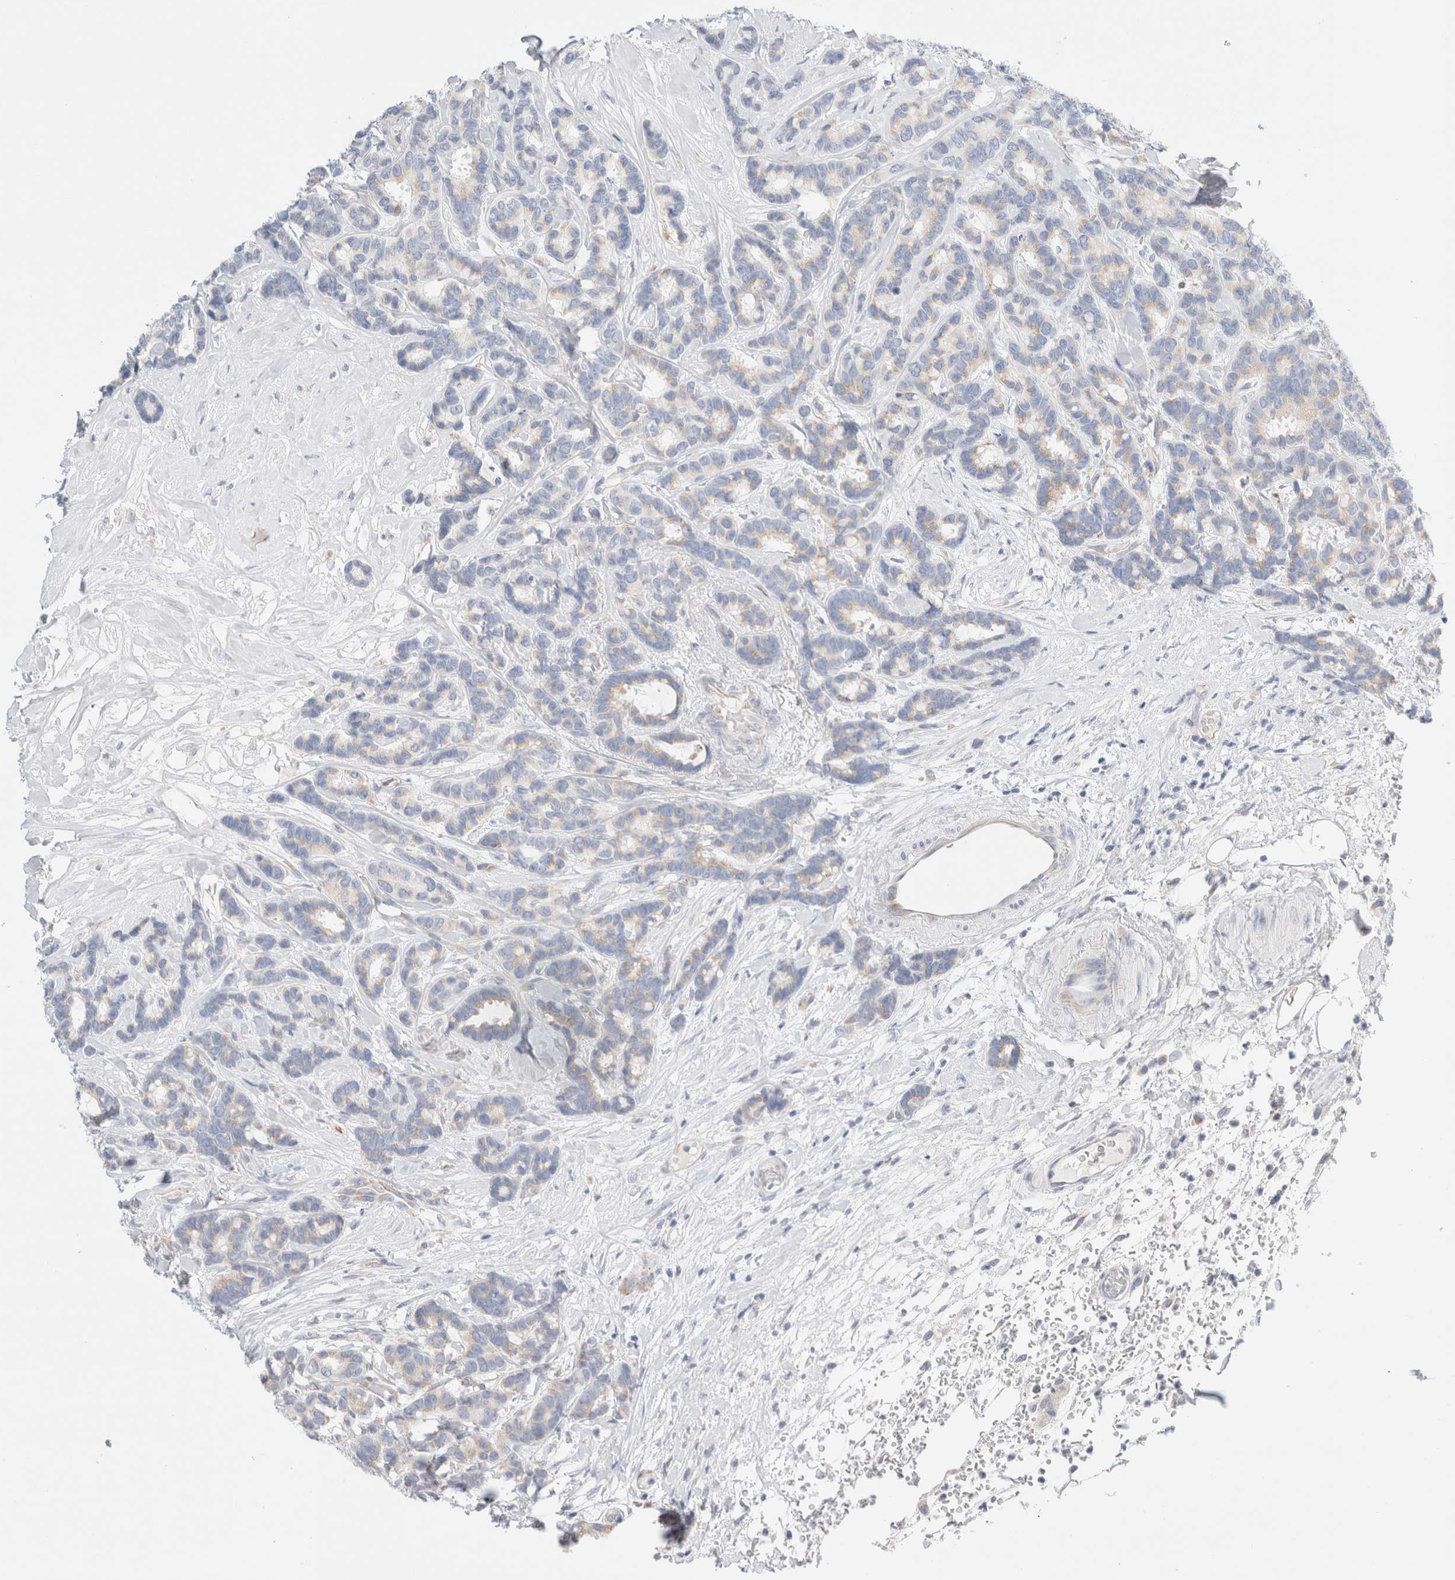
{"staining": {"intensity": "weak", "quantity": "<25%", "location": "cytoplasmic/membranous"}, "tissue": "breast cancer", "cell_type": "Tumor cells", "image_type": "cancer", "snomed": [{"axis": "morphology", "description": "Duct carcinoma"}, {"axis": "topography", "description": "Breast"}], "caption": "Immunohistochemistry (IHC) histopathology image of neoplastic tissue: human breast invasive ductal carcinoma stained with DAB (3,3'-diaminobenzidine) exhibits no significant protein positivity in tumor cells. (Immunohistochemistry, brightfield microscopy, high magnification).", "gene": "CSK", "patient": {"sex": "female", "age": 87}}